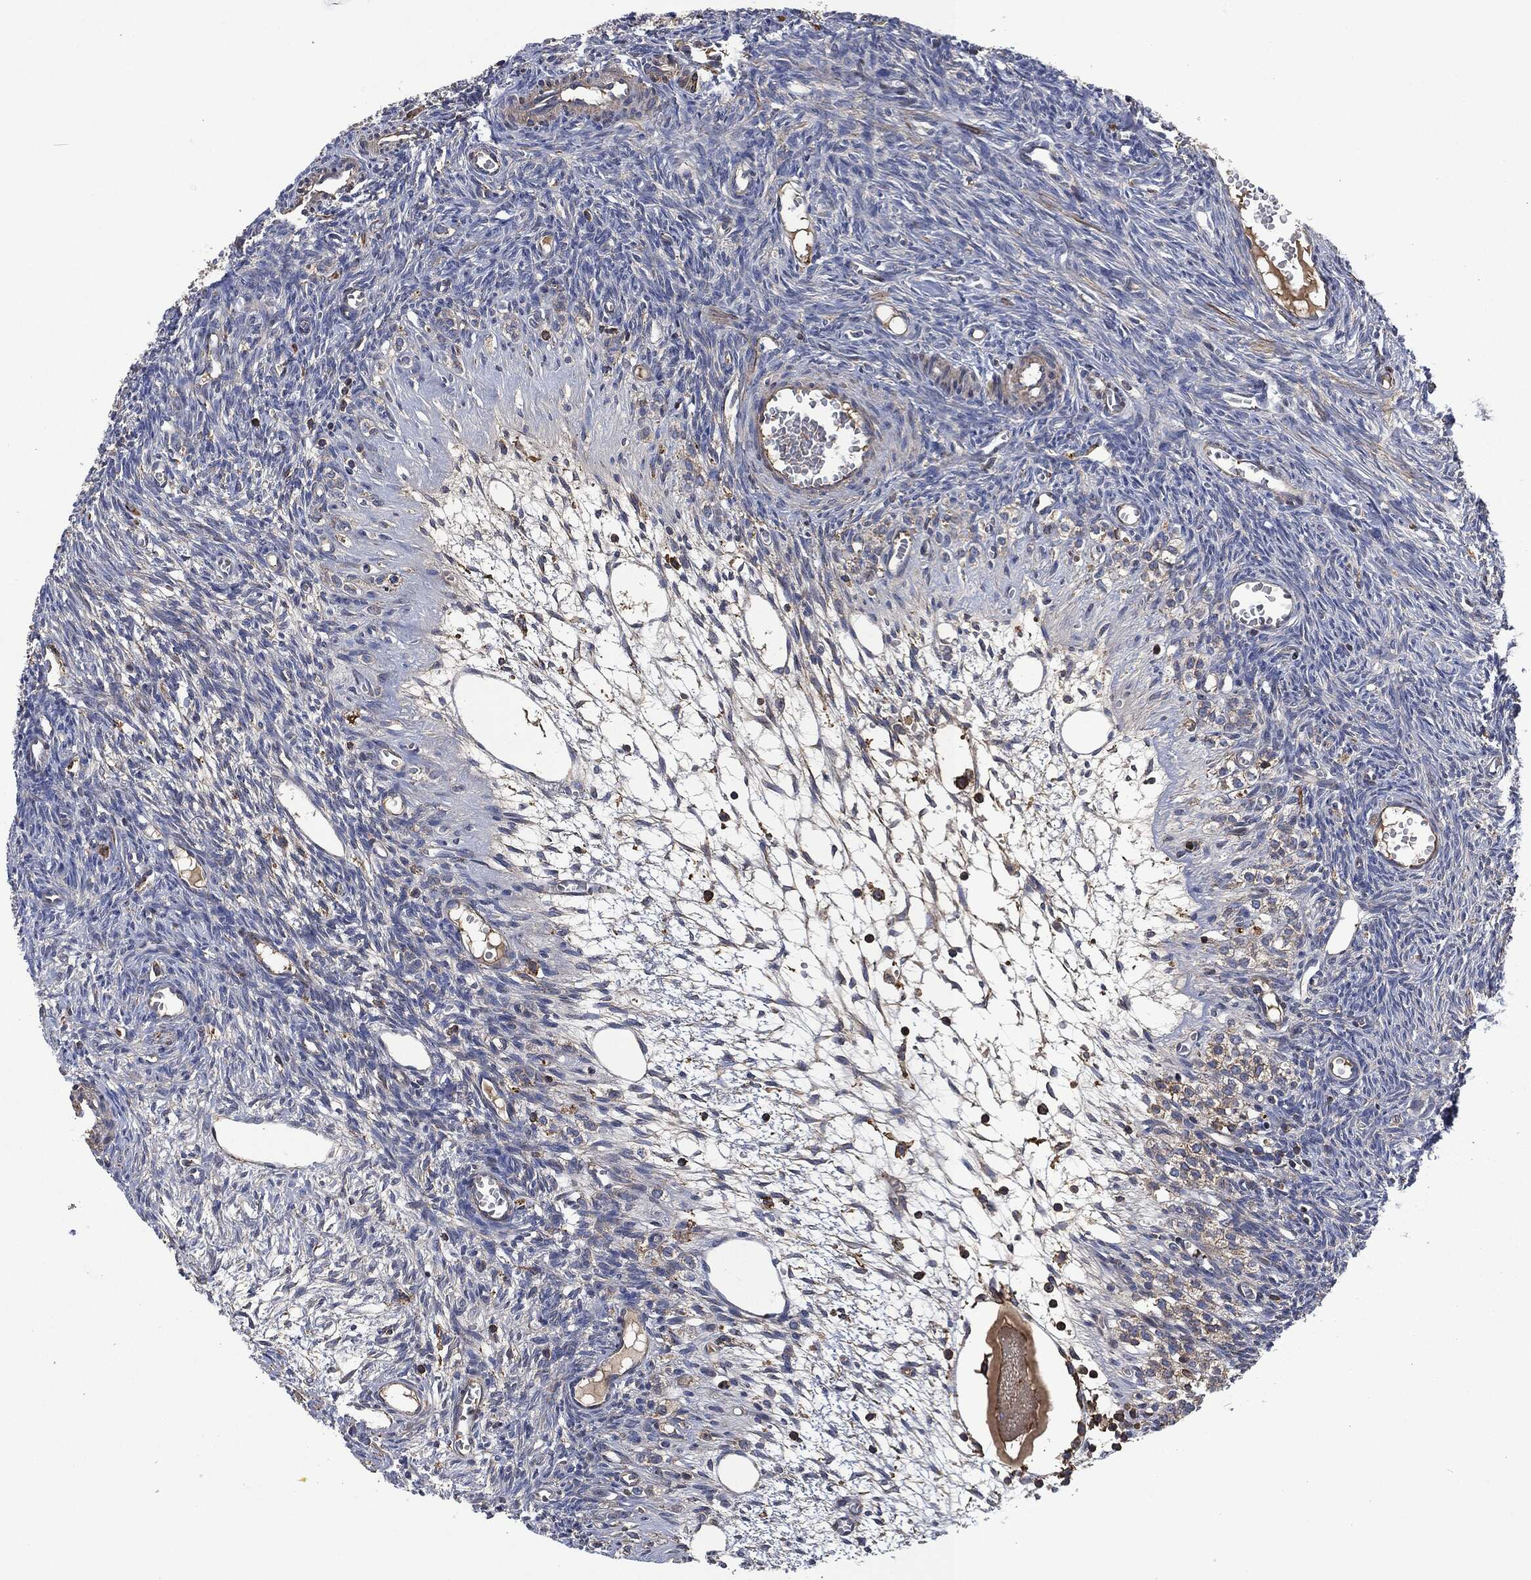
{"staining": {"intensity": "weak", "quantity": ">75%", "location": "cytoplasmic/membranous"}, "tissue": "ovary", "cell_type": "Follicle cells", "image_type": "normal", "snomed": [{"axis": "morphology", "description": "Normal tissue, NOS"}, {"axis": "topography", "description": "Ovary"}], "caption": "Immunohistochemistry (IHC) staining of benign ovary, which shows low levels of weak cytoplasmic/membranous expression in about >75% of follicle cells indicating weak cytoplasmic/membranous protein expression. The staining was performed using DAB (brown) for protein detection and nuclei were counterstained in hematoxylin (blue).", "gene": "LGALS9", "patient": {"sex": "female", "age": 27}}